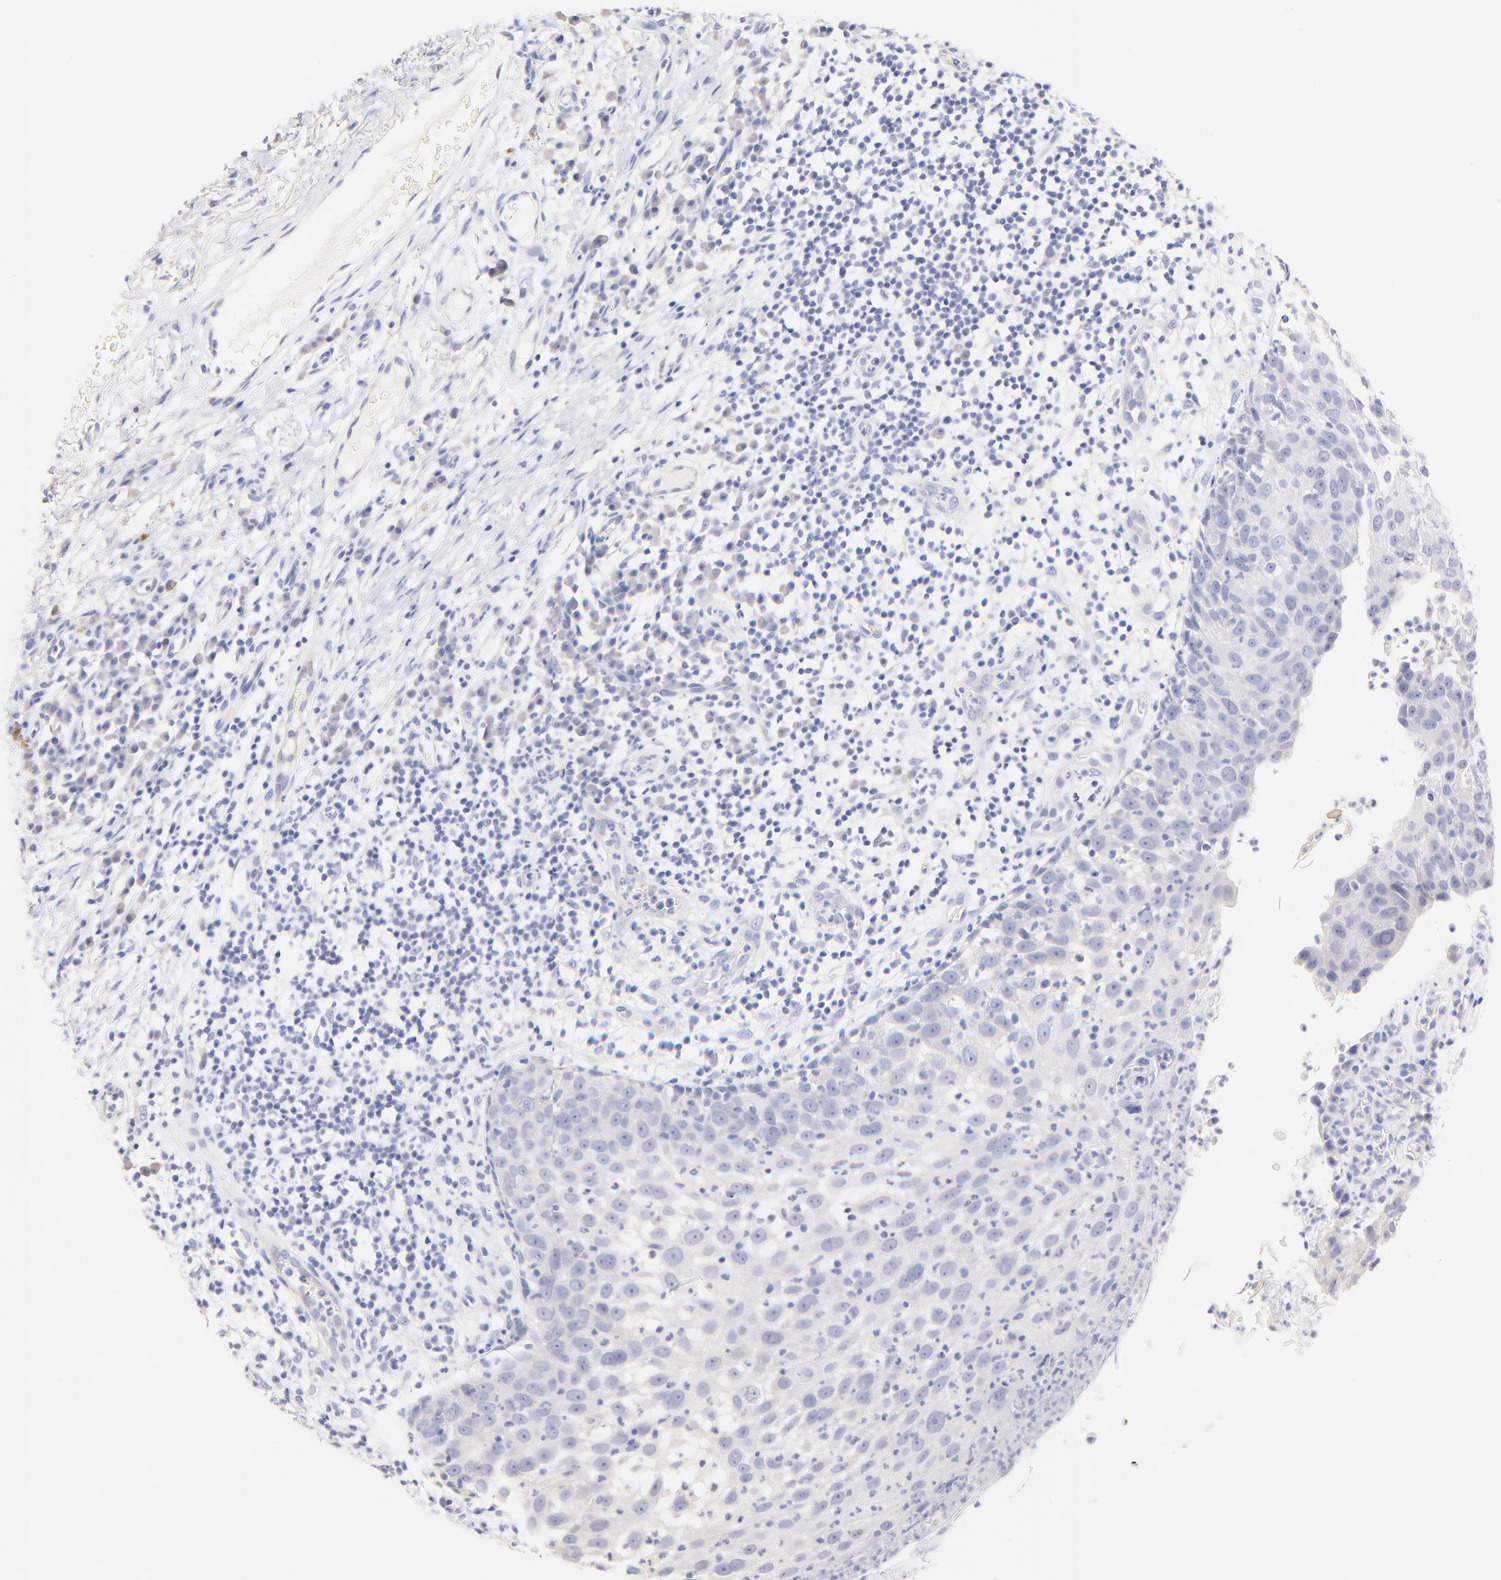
{"staining": {"intensity": "negative", "quantity": "none", "location": "none"}, "tissue": "skin cancer", "cell_type": "Tumor cells", "image_type": "cancer", "snomed": [{"axis": "morphology", "description": "Squamous cell carcinoma, NOS"}, {"axis": "topography", "description": "Skin"}], "caption": "Immunohistochemical staining of human squamous cell carcinoma (skin) exhibits no significant staining in tumor cells. Nuclei are stained in blue.", "gene": "RAB3A", "patient": {"sex": "male", "age": 87}}